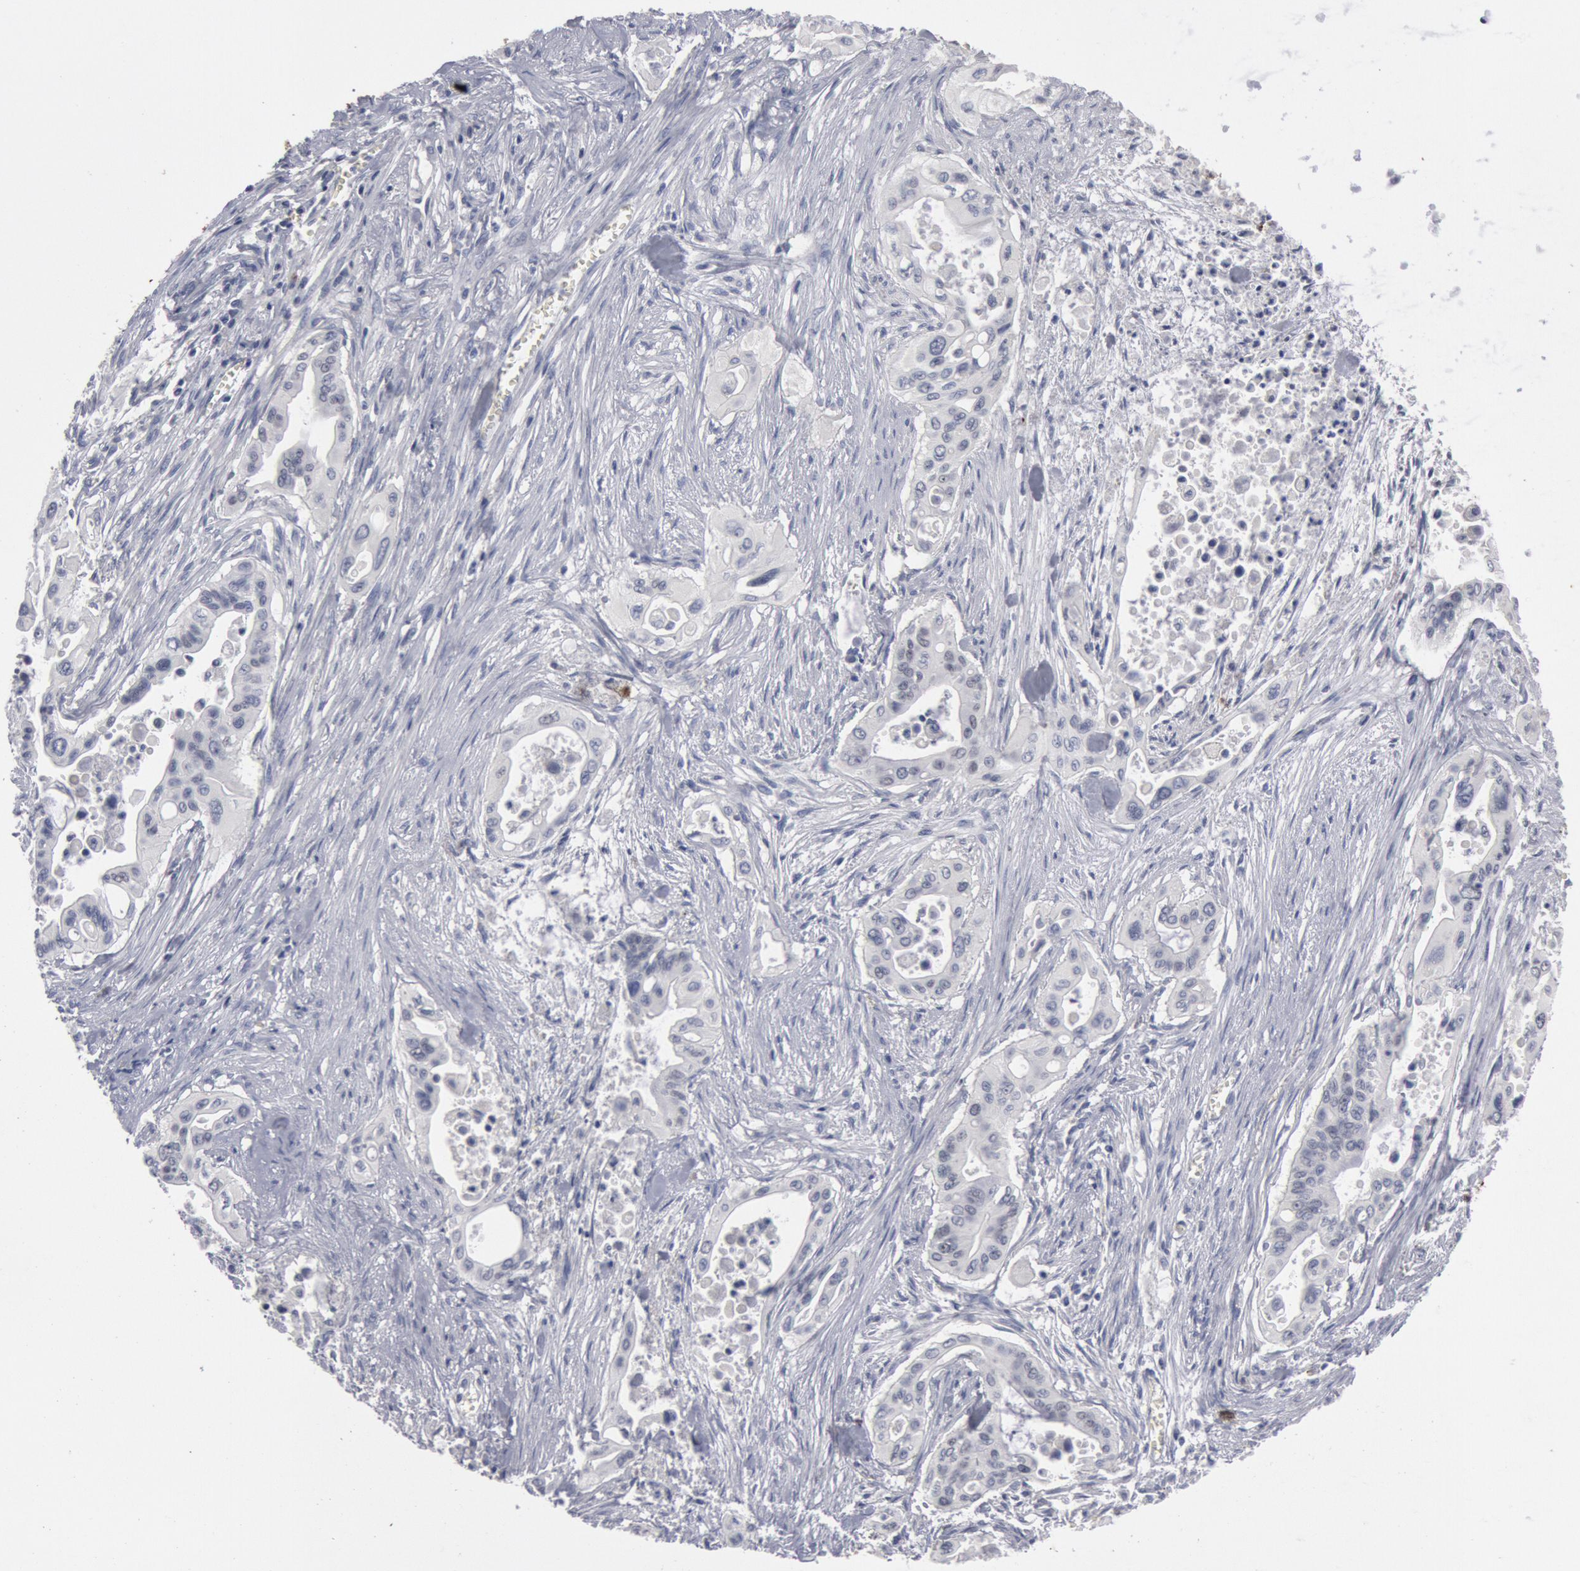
{"staining": {"intensity": "negative", "quantity": "none", "location": "none"}, "tissue": "pancreatic cancer", "cell_type": "Tumor cells", "image_type": "cancer", "snomed": [{"axis": "morphology", "description": "Adenocarcinoma, NOS"}, {"axis": "topography", "description": "Pancreas"}], "caption": "This histopathology image is of pancreatic adenocarcinoma stained with IHC to label a protein in brown with the nuclei are counter-stained blue. There is no positivity in tumor cells. The staining was performed using DAB to visualize the protein expression in brown, while the nuclei were stained in blue with hematoxylin (Magnification: 20x).", "gene": "FOXA2", "patient": {"sex": "male", "age": 77}}